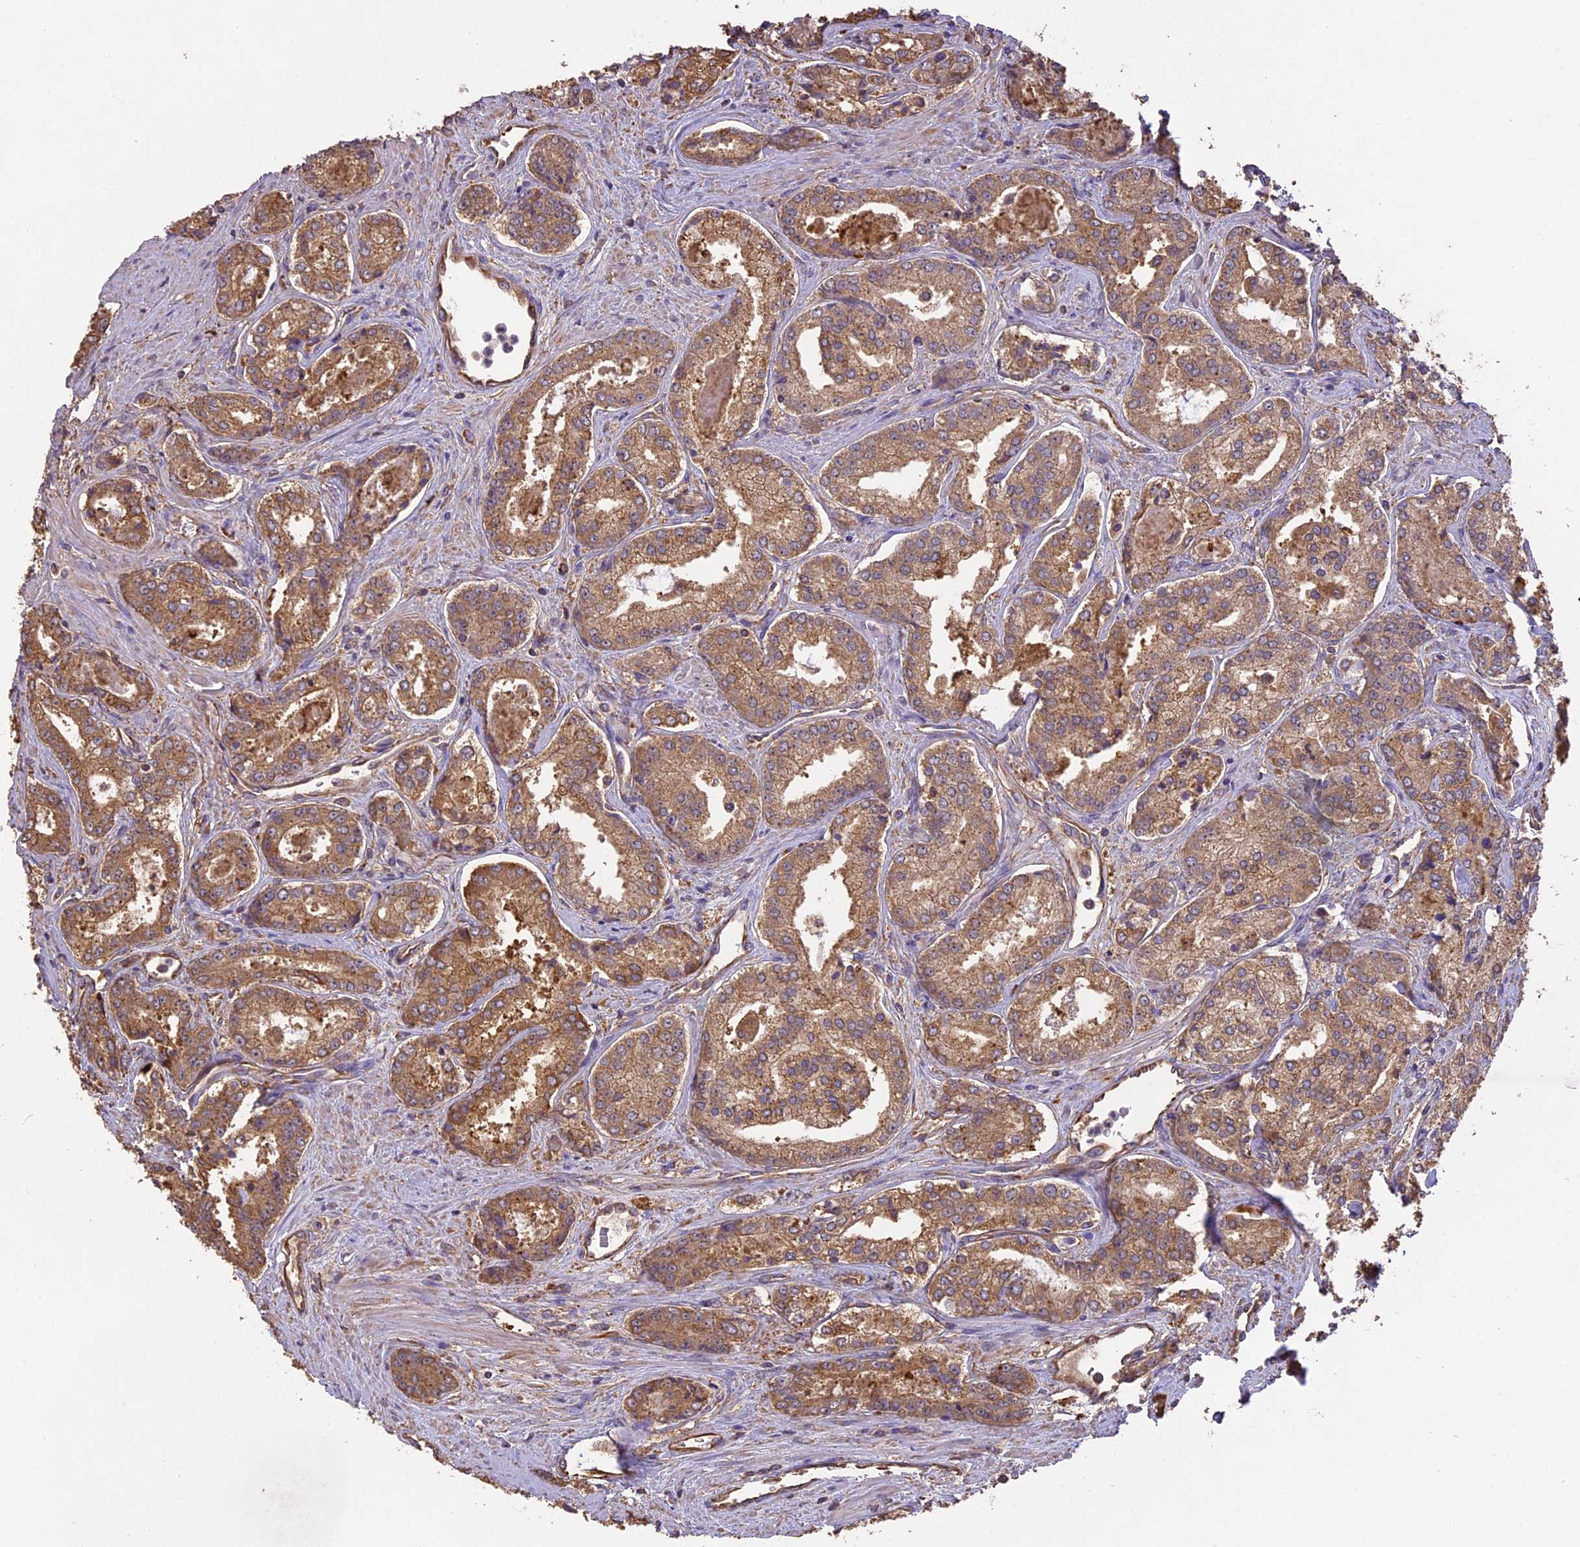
{"staining": {"intensity": "moderate", "quantity": ">75%", "location": "cytoplasmic/membranous"}, "tissue": "prostate cancer", "cell_type": "Tumor cells", "image_type": "cancer", "snomed": [{"axis": "morphology", "description": "Adenocarcinoma, Low grade"}, {"axis": "topography", "description": "Prostate"}], "caption": "The photomicrograph reveals staining of prostate cancer (low-grade adenocarcinoma), revealing moderate cytoplasmic/membranous protein staining (brown color) within tumor cells.", "gene": "ARHGAP19", "patient": {"sex": "male", "age": 68}}